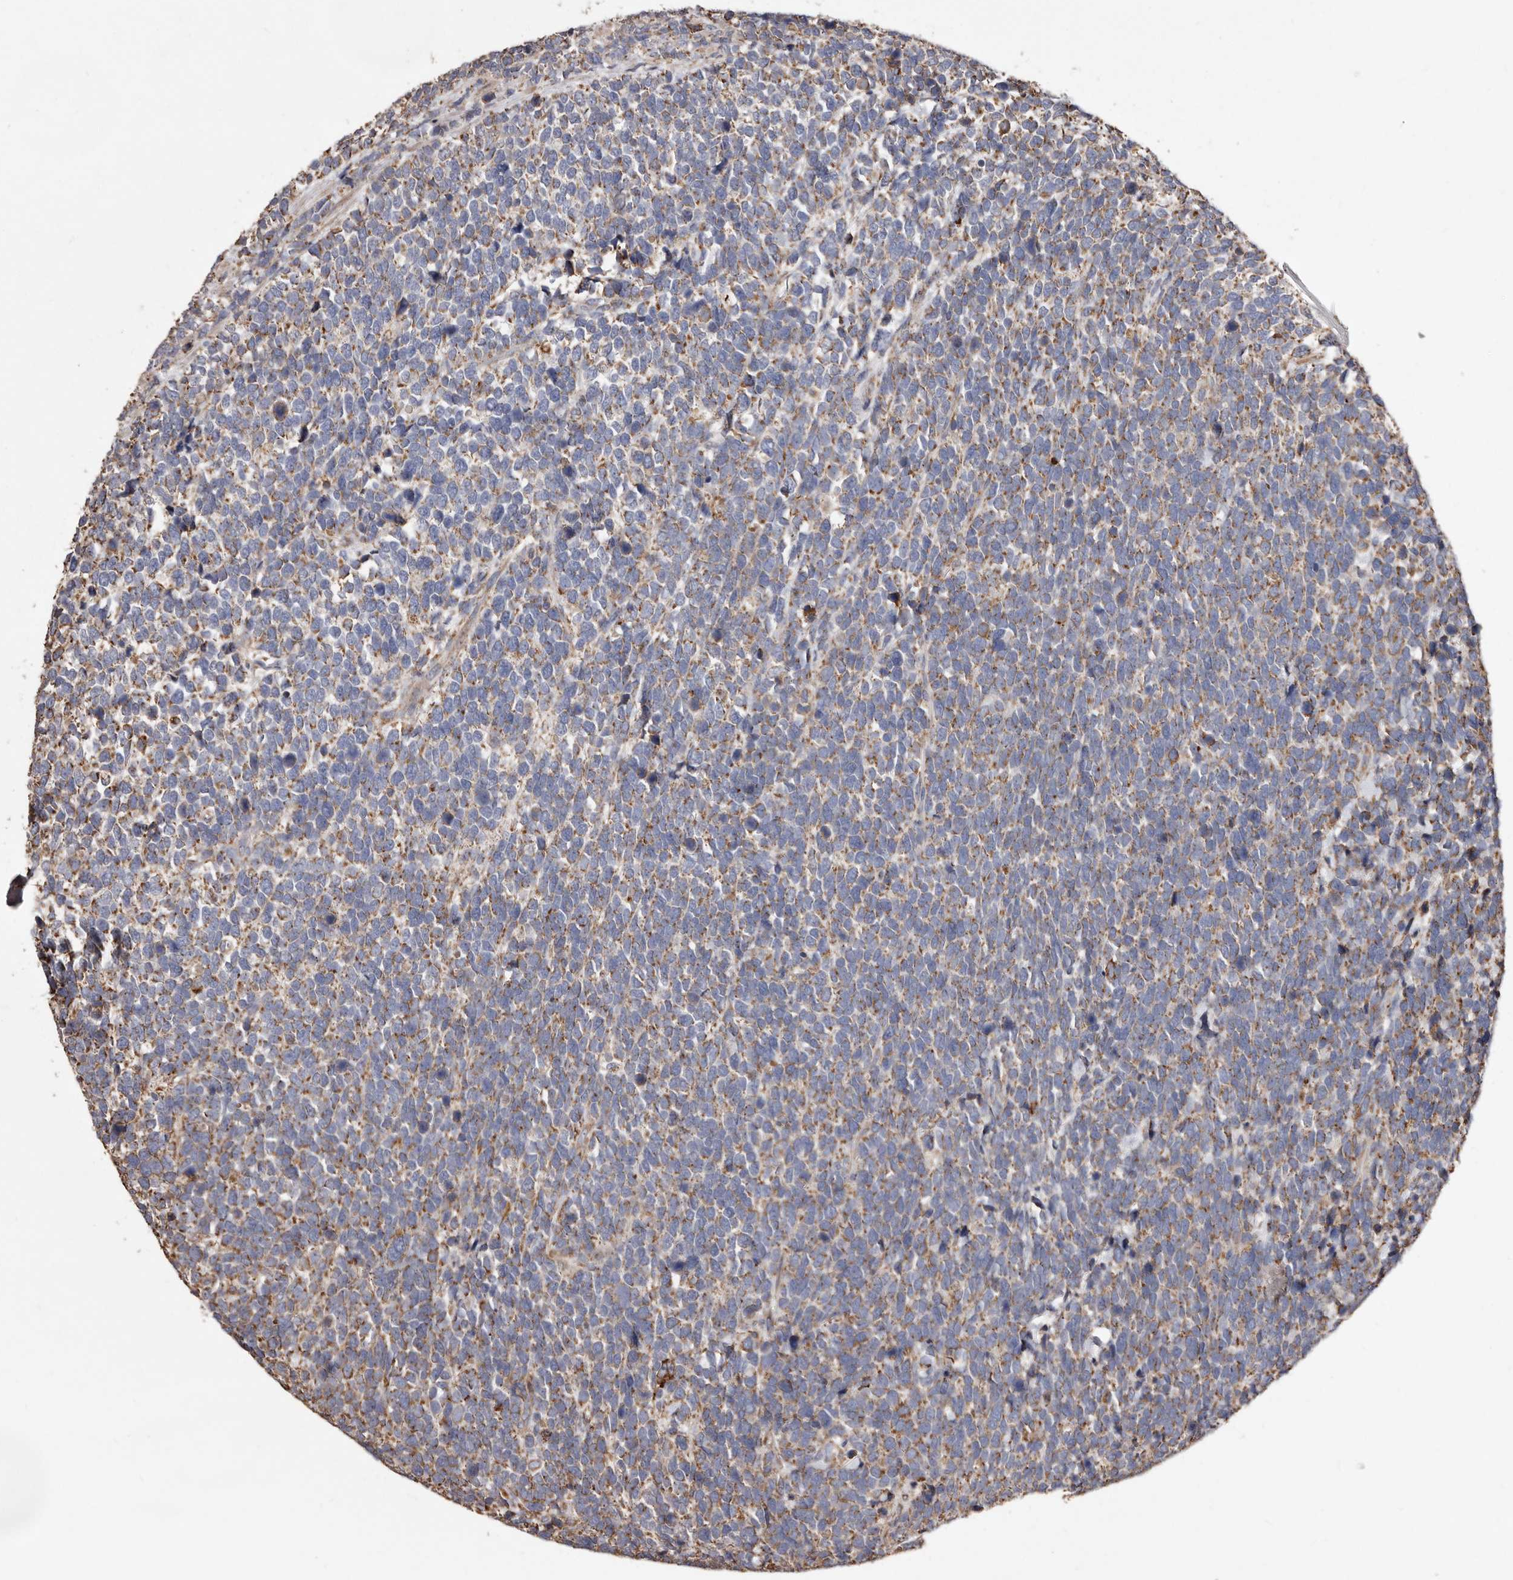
{"staining": {"intensity": "moderate", "quantity": "25%-75%", "location": "cytoplasmic/membranous"}, "tissue": "urothelial cancer", "cell_type": "Tumor cells", "image_type": "cancer", "snomed": [{"axis": "morphology", "description": "Urothelial carcinoma, High grade"}, {"axis": "topography", "description": "Urinary bladder"}], "caption": "Moderate cytoplasmic/membranous positivity for a protein is present in about 25%-75% of tumor cells of high-grade urothelial carcinoma using immunohistochemistry (IHC).", "gene": "STEAP2", "patient": {"sex": "female", "age": 82}}